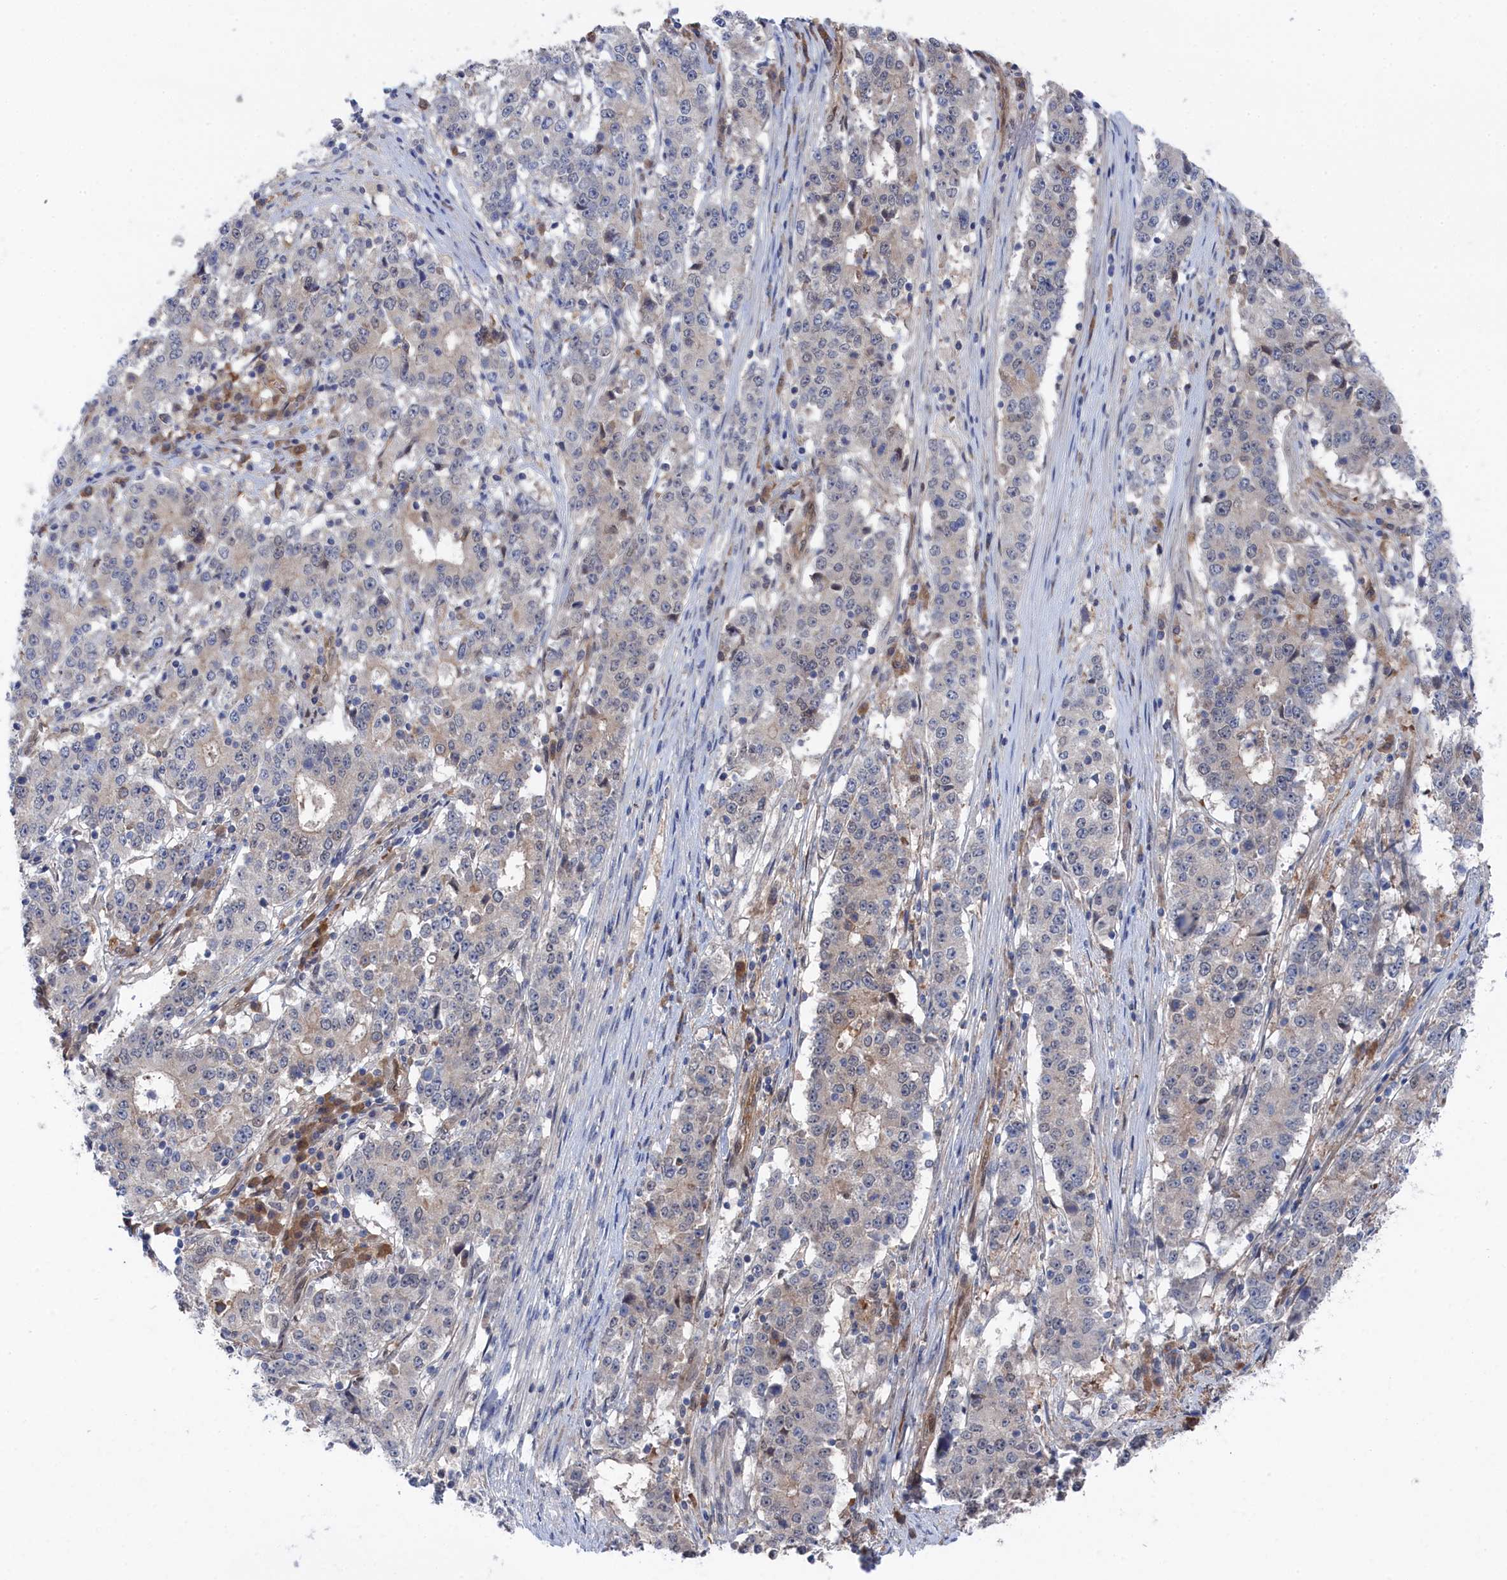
{"staining": {"intensity": "weak", "quantity": "<25%", "location": "cytoplasmic/membranous"}, "tissue": "stomach cancer", "cell_type": "Tumor cells", "image_type": "cancer", "snomed": [{"axis": "morphology", "description": "Adenocarcinoma, NOS"}, {"axis": "topography", "description": "Stomach"}], "caption": "Tumor cells show no significant staining in stomach cancer (adenocarcinoma). (Brightfield microscopy of DAB immunohistochemistry (IHC) at high magnification).", "gene": "IRGQ", "patient": {"sex": "male", "age": 59}}